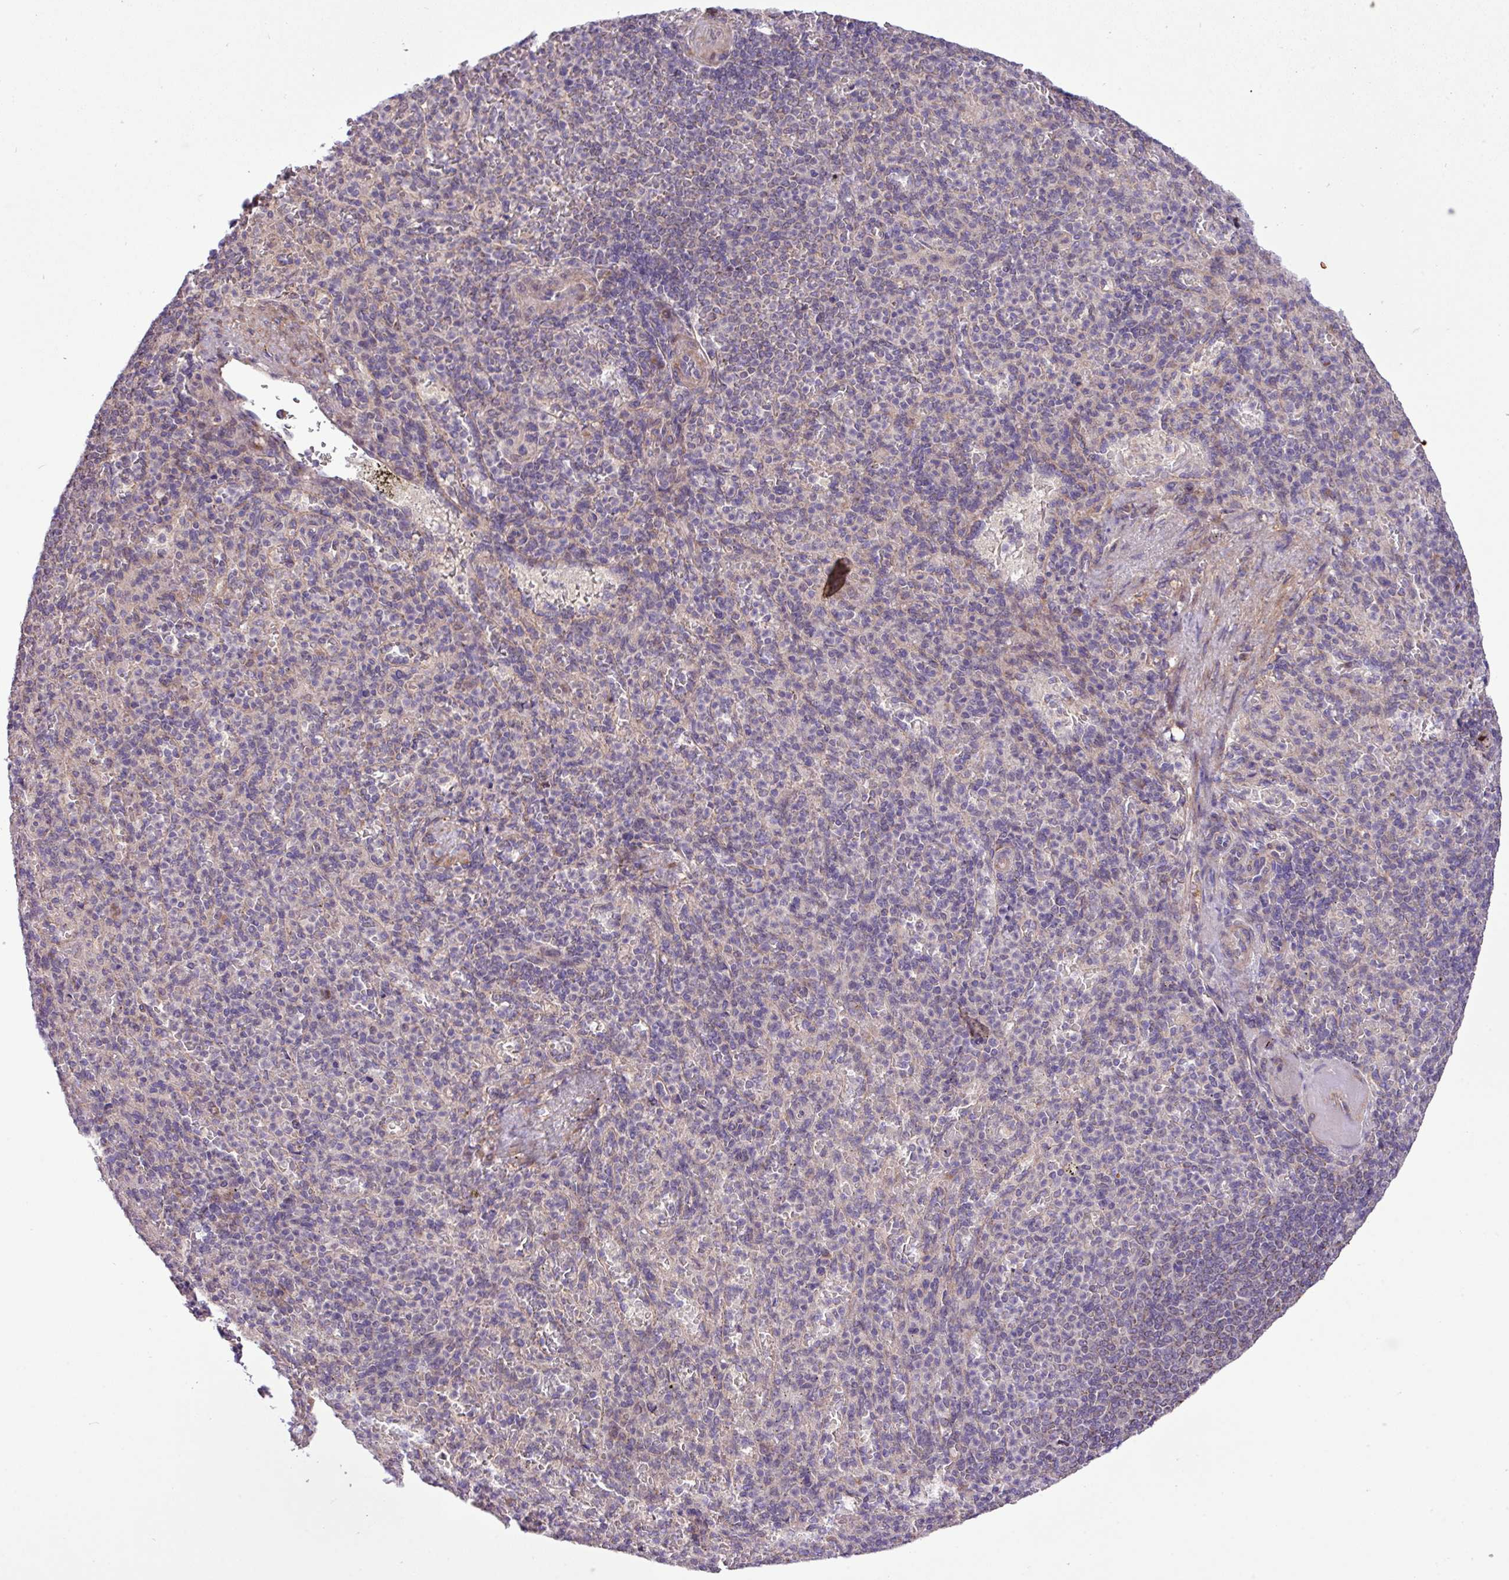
{"staining": {"intensity": "negative", "quantity": "none", "location": "none"}, "tissue": "spleen", "cell_type": "Cells in red pulp", "image_type": "normal", "snomed": [{"axis": "morphology", "description": "Normal tissue, NOS"}, {"axis": "topography", "description": "Spleen"}], "caption": "Immunohistochemistry of benign spleen shows no staining in cells in red pulp. The staining is performed using DAB (3,3'-diaminobenzidine) brown chromogen with nuclei counter-stained in using hematoxylin.", "gene": "TIMM10B", "patient": {"sex": "female", "age": 74}}